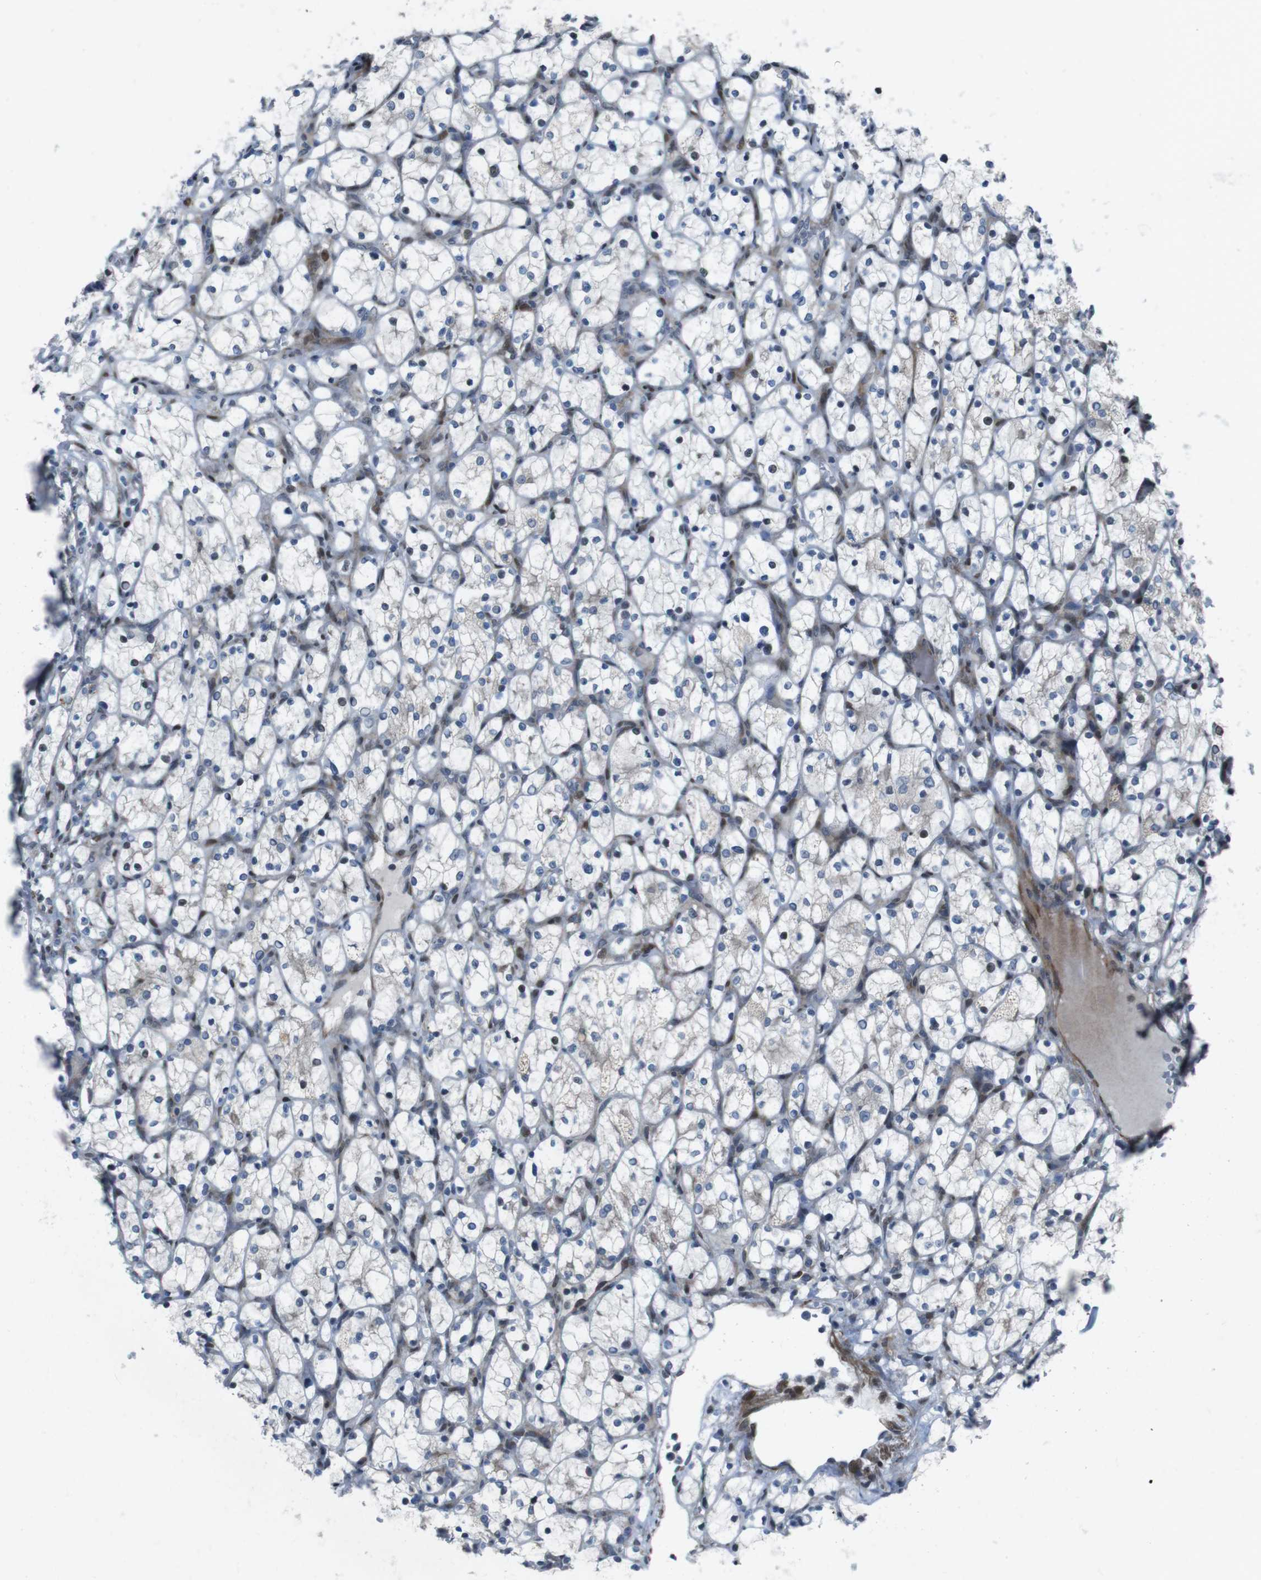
{"staining": {"intensity": "weak", "quantity": "<25%", "location": "nuclear"}, "tissue": "renal cancer", "cell_type": "Tumor cells", "image_type": "cancer", "snomed": [{"axis": "morphology", "description": "Adenocarcinoma, NOS"}, {"axis": "topography", "description": "Kidney"}], "caption": "An immunohistochemistry image of renal cancer (adenocarcinoma) is shown. There is no staining in tumor cells of renal cancer (adenocarcinoma). (DAB immunohistochemistry (IHC), high magnification).", "gene": "PBRM1", "patient": {"sex": "female", "age": 69}}